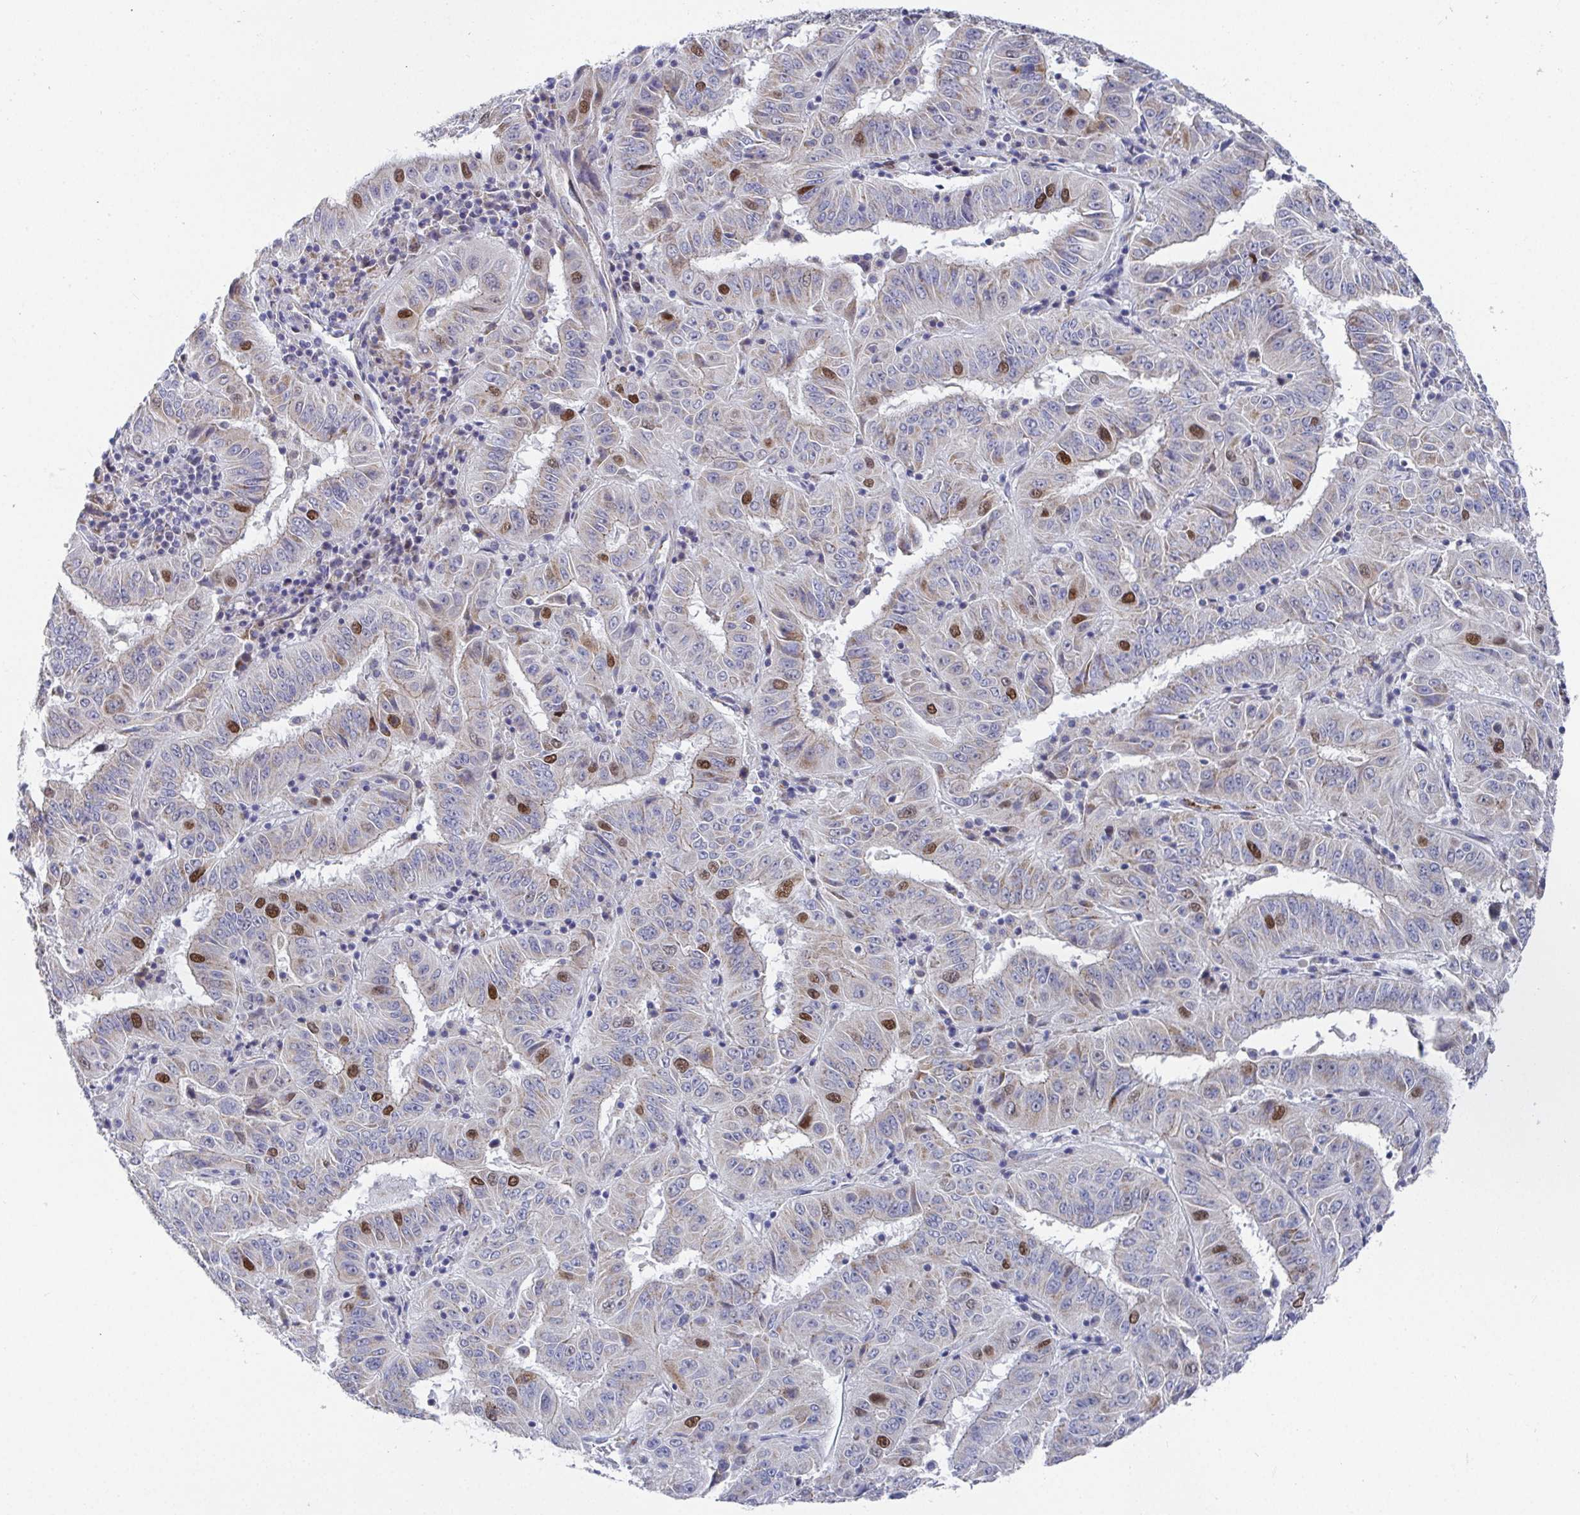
{"staining": {"intensity": "strong", "quantity": "<25%", "location": "nuclear"}, "tissue": "pancreatic cancer", "cell_type": "Tumor cells", "image_type": "cancer", "snomed": [{"axis": "morphology", "description": "Adenocarcinoma, NOS"}, {"axis": "topography", "description": "Pancreas"}], "caption": "Immunohistochemistry (DAB) staining of human pancreatic adenocarcinoma shows strong nuclear protein expression in approximately <25% of tumor cells.", "gene": "ATP5F1C", "patient": {"sex": "male", "age": 63}}